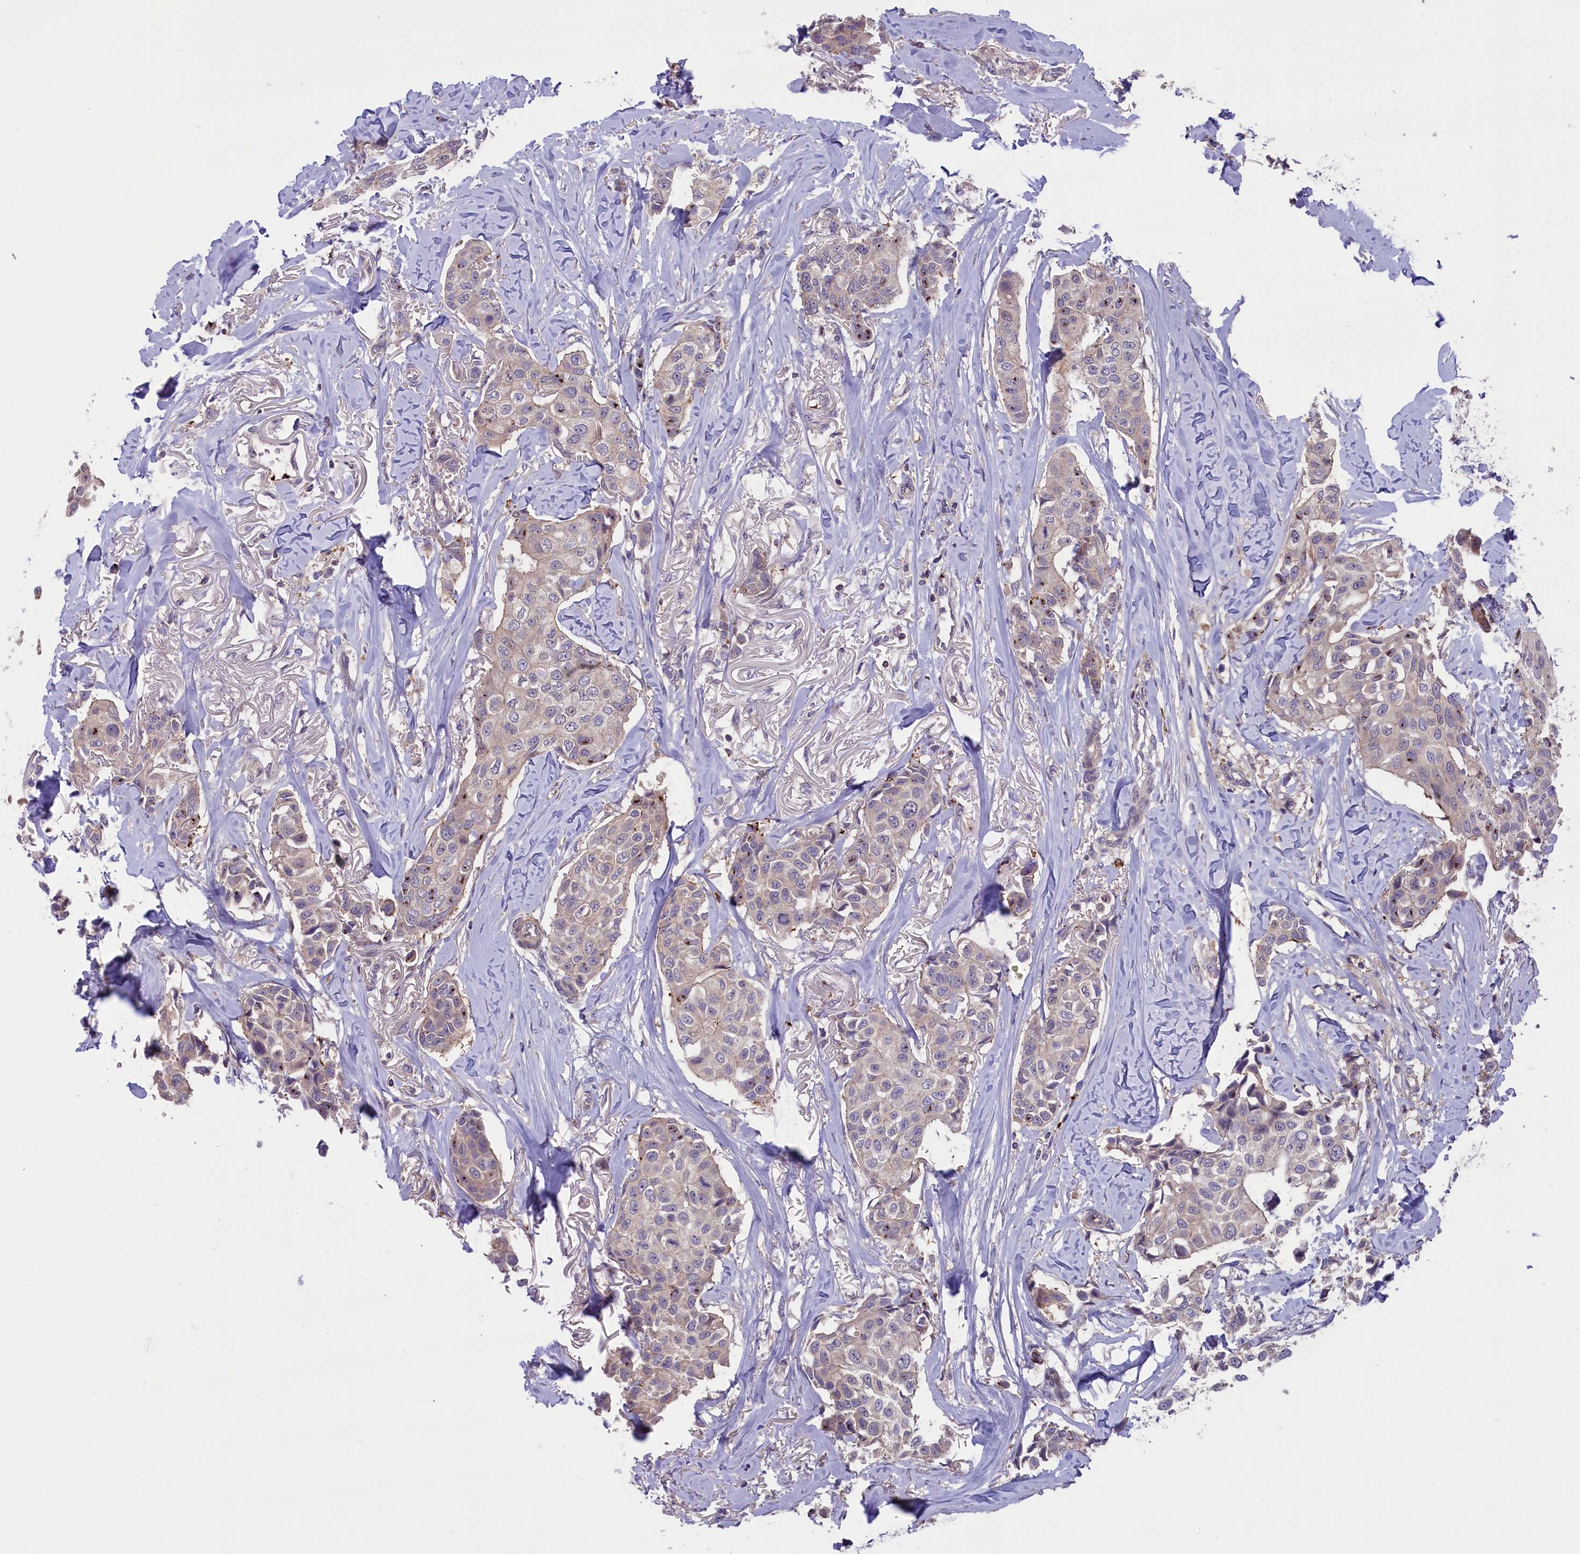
{"staining": {"intensity": "weak", "quantity": "<25%", "location": "cytoplasmic/membranous"}, "tissue": "breast cancer", "cell_type": "Tumor cells", "image_type": "cancer", "snomed": [{"axis": "morphology", "description": "Duct carcinoma"}, {"axis": "topography", "description": "Breast"}], "caption": "This is an IHC image of invasive ductal carcinoma (breast). There is no expression in tumor cells.", "gene": "HEATR3", "patient": {"sex": "female", "age": 80}}